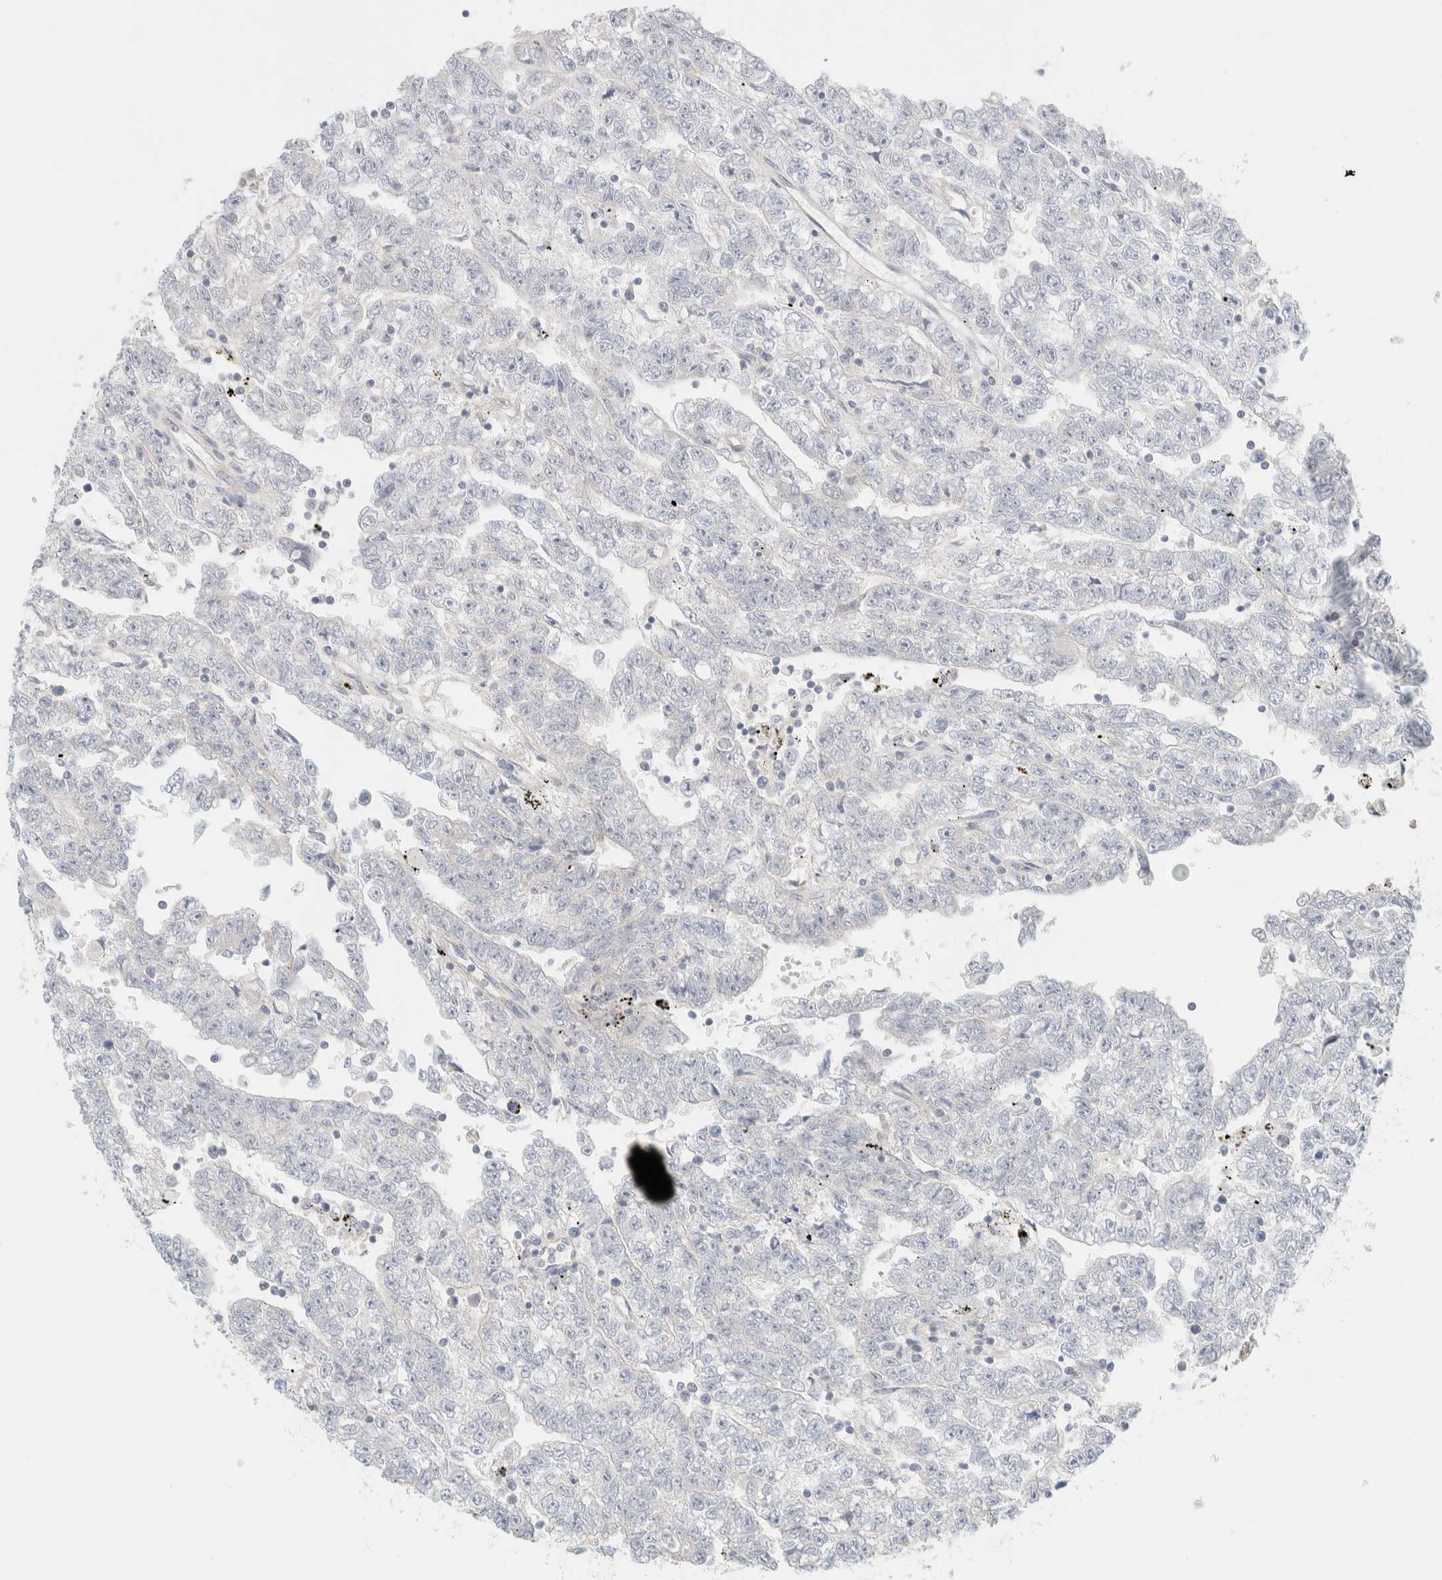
{"staining": {"intensity": "negative", "quantity": "none", "location": "none"}, "tissue": "testis cancer", "cell_type": "Tumor cells", "image_type": "cancer", "snomed": [{"axis": "morphology", "description": "Carcinoma, Embryonal, NOS"}, {"axis": "topography", "description": "Testis"}], "caption": "There is no significant positivity in tumor cells of testis cancer (embryonal carcinoma).", "gene": "PCYT2", "patient": {"sex": "male", "age": 25}}